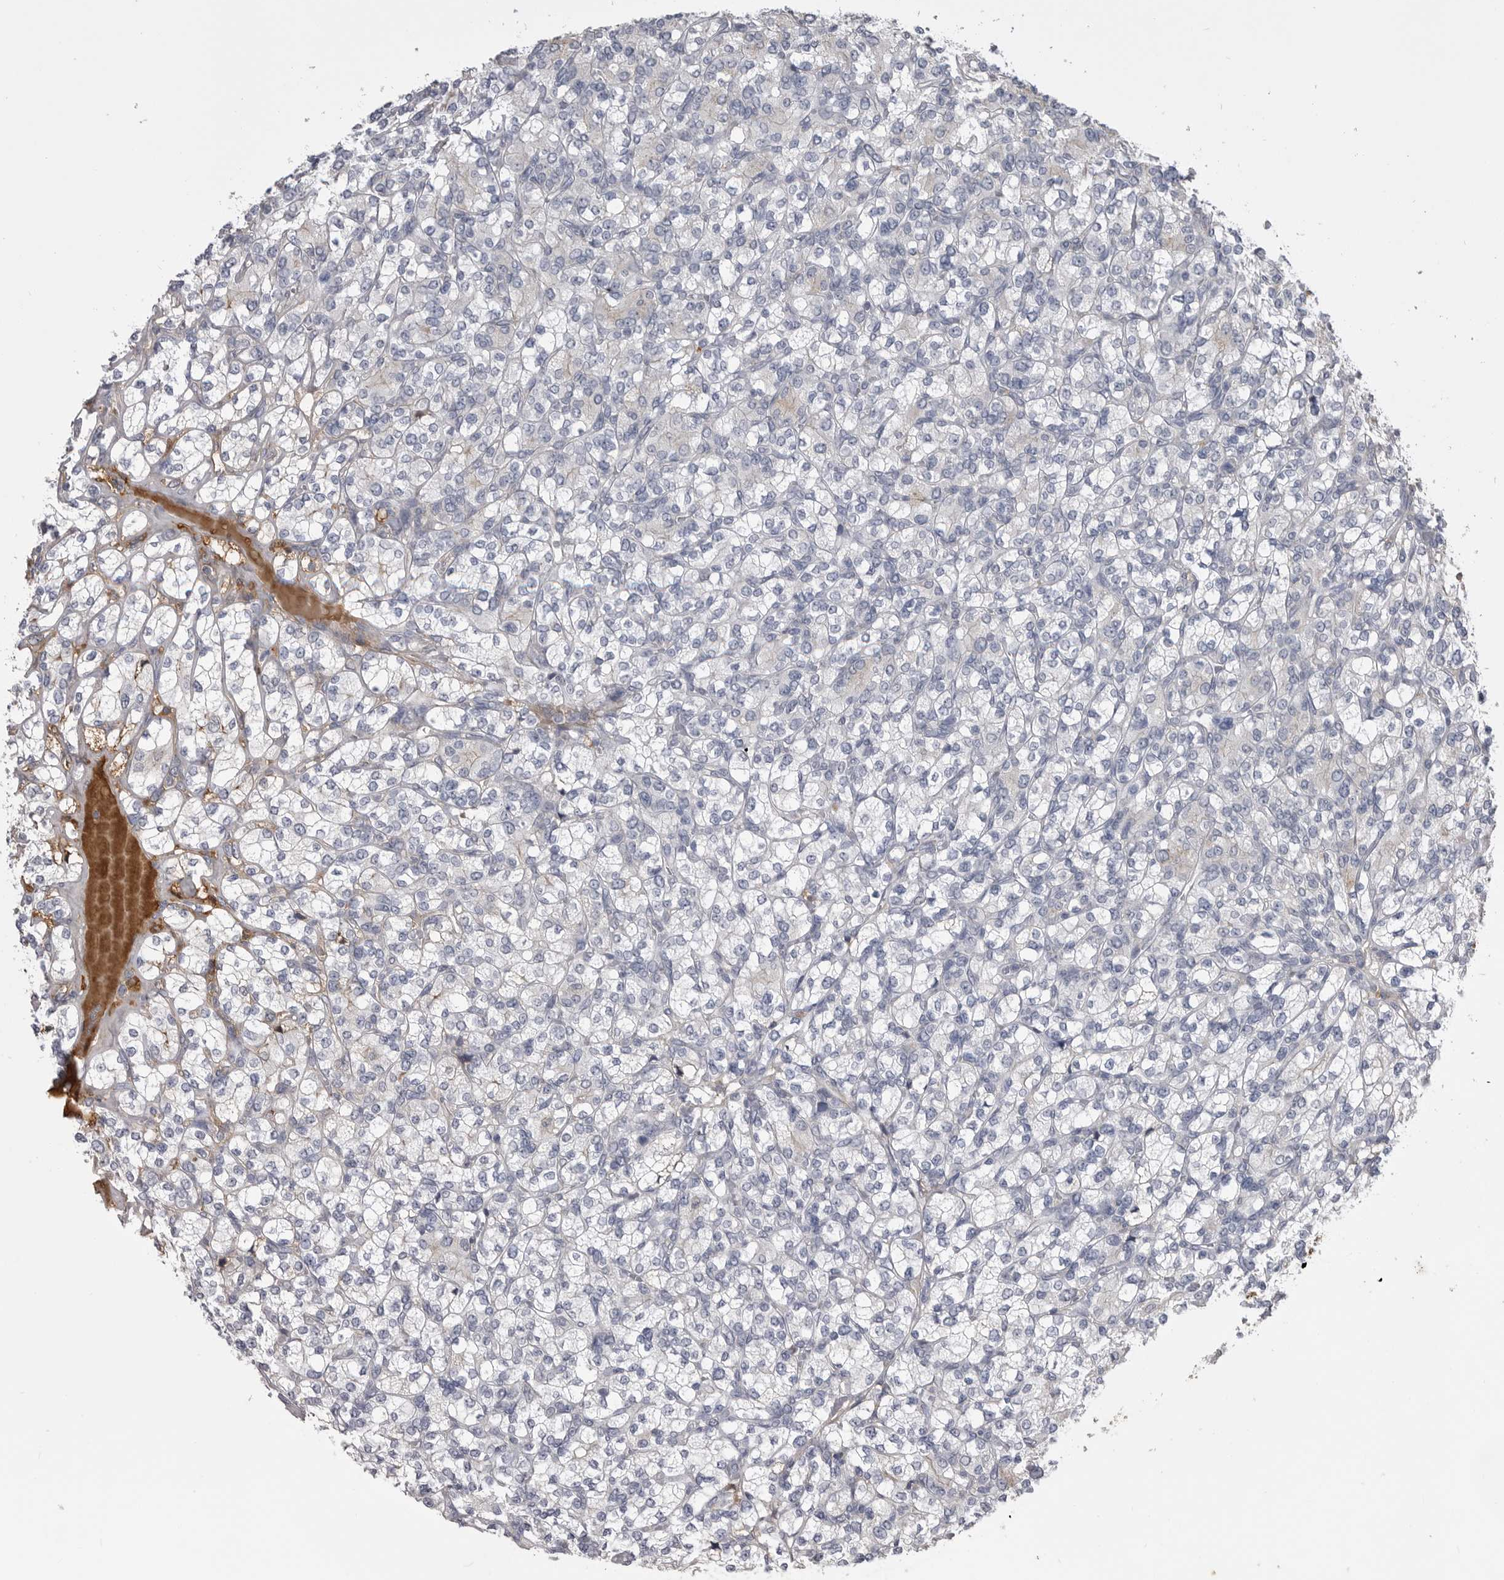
{"staining": {"intensity": "negative", "quantity": "none", "location": "none"}, "tissue": "renal cancer", "cell_type": "Tumor cells", "image_type": "cancer", "snomed": [{"axis": "morphology", "description": "Adenocarcinoma, NOS"}, {"axis": "topography", "description": "Kidney"}], "caption": "Immunohistochemistry photomicrograph of human adenocarcinoma (renal) stained for a protein (brown), which reveals no staining in tumor cells.", "gene": "AHSG", "patient": {"sex": "male", "age": 77}}